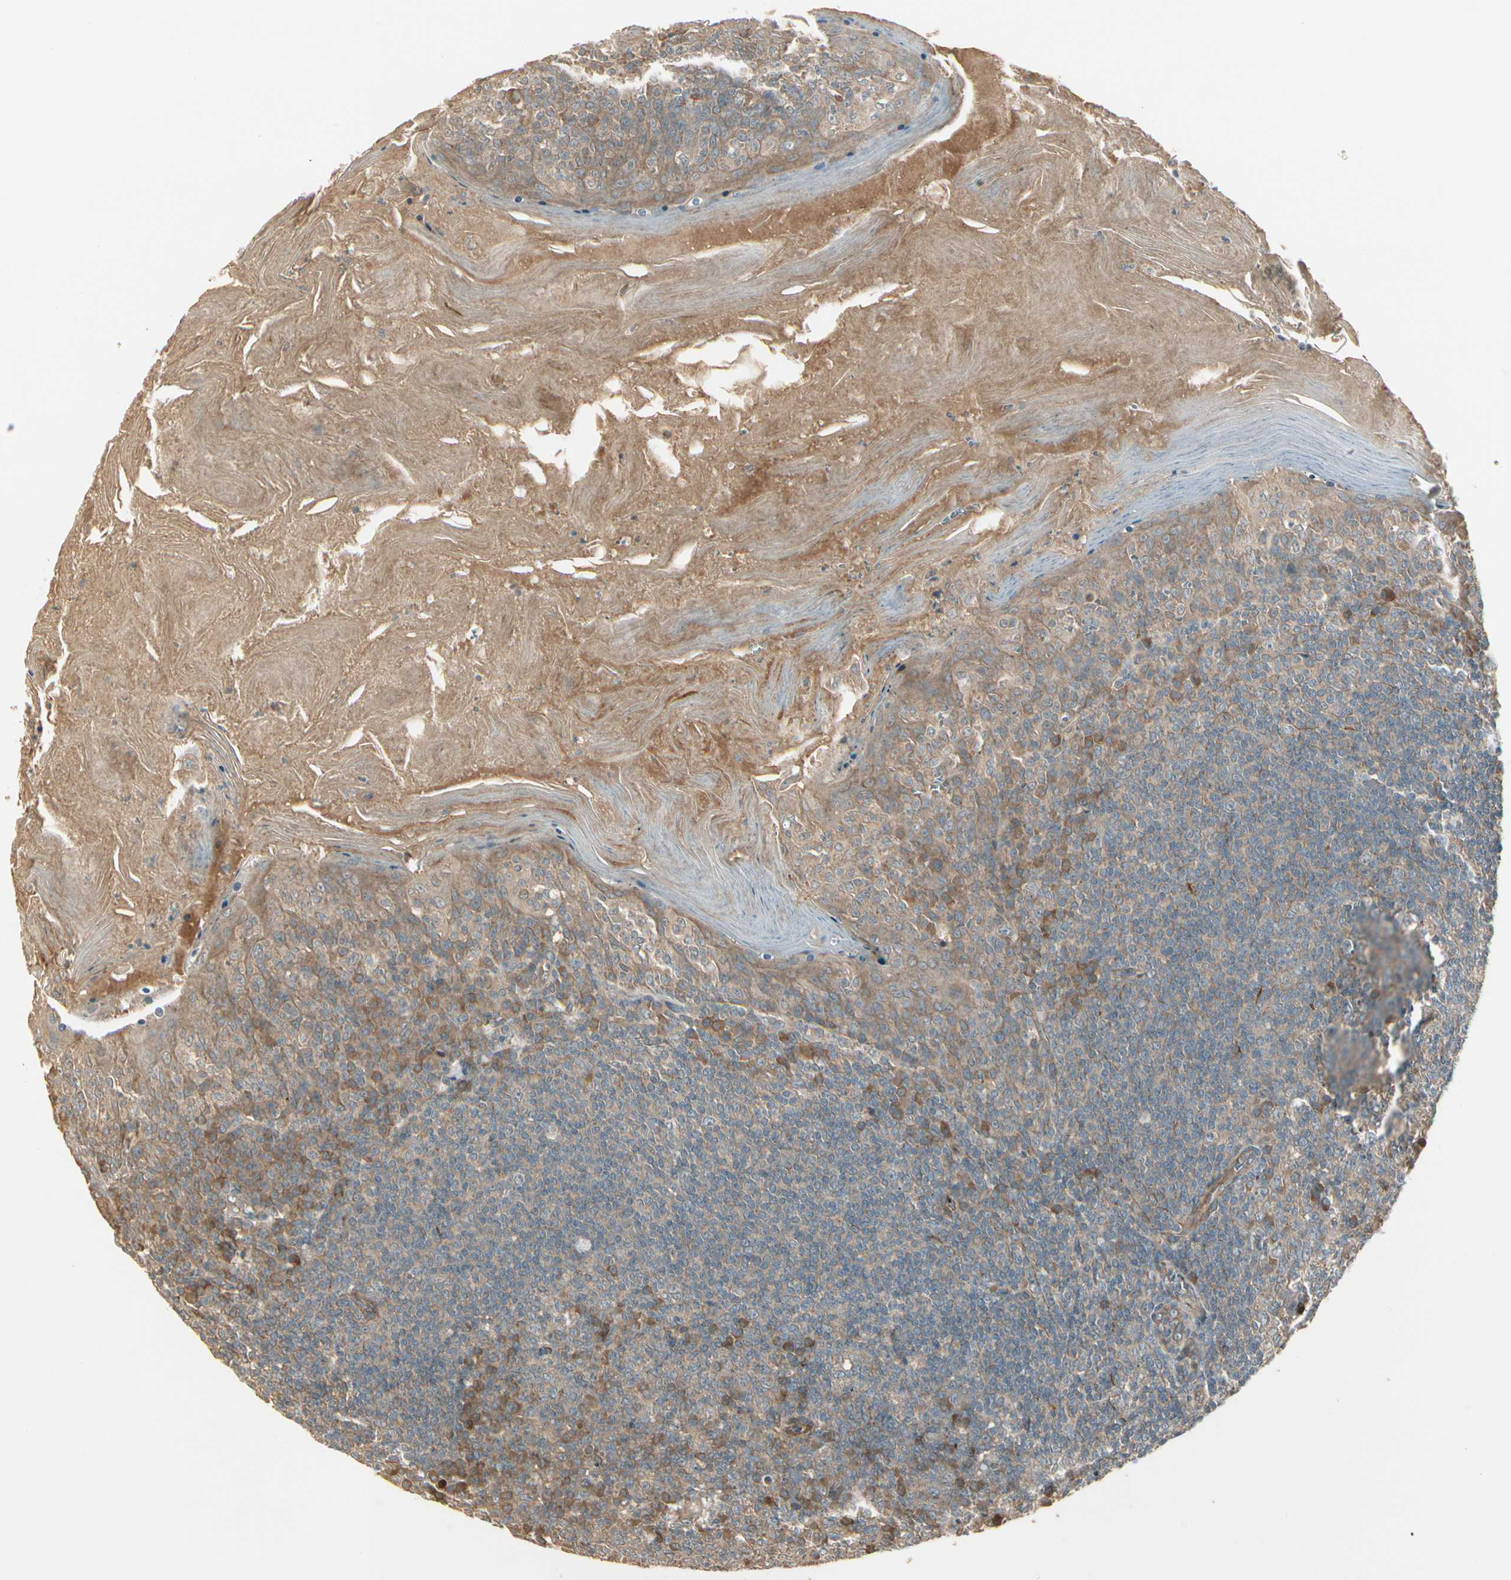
{"staining": {"intensity": "moderate", "quantity": "<25%", "location": "cytoplasmic/membranous"}, "tissue": "tonsil", "cell_type": "Germinal center cells", "image_type": "normal", "snomed": [{"axis": "morphology", "description": "Normal tissue, NOS"}, {"axis": "topography", "description": "Tonsil"}], "caption": "The image exhibits a brown stain indicating the presence of a protein in the cytoplasmic/membranous of germinal center cells in tonsil.", "gene": "ACVR1", "patient": {"sex": "male", "age": 31}}